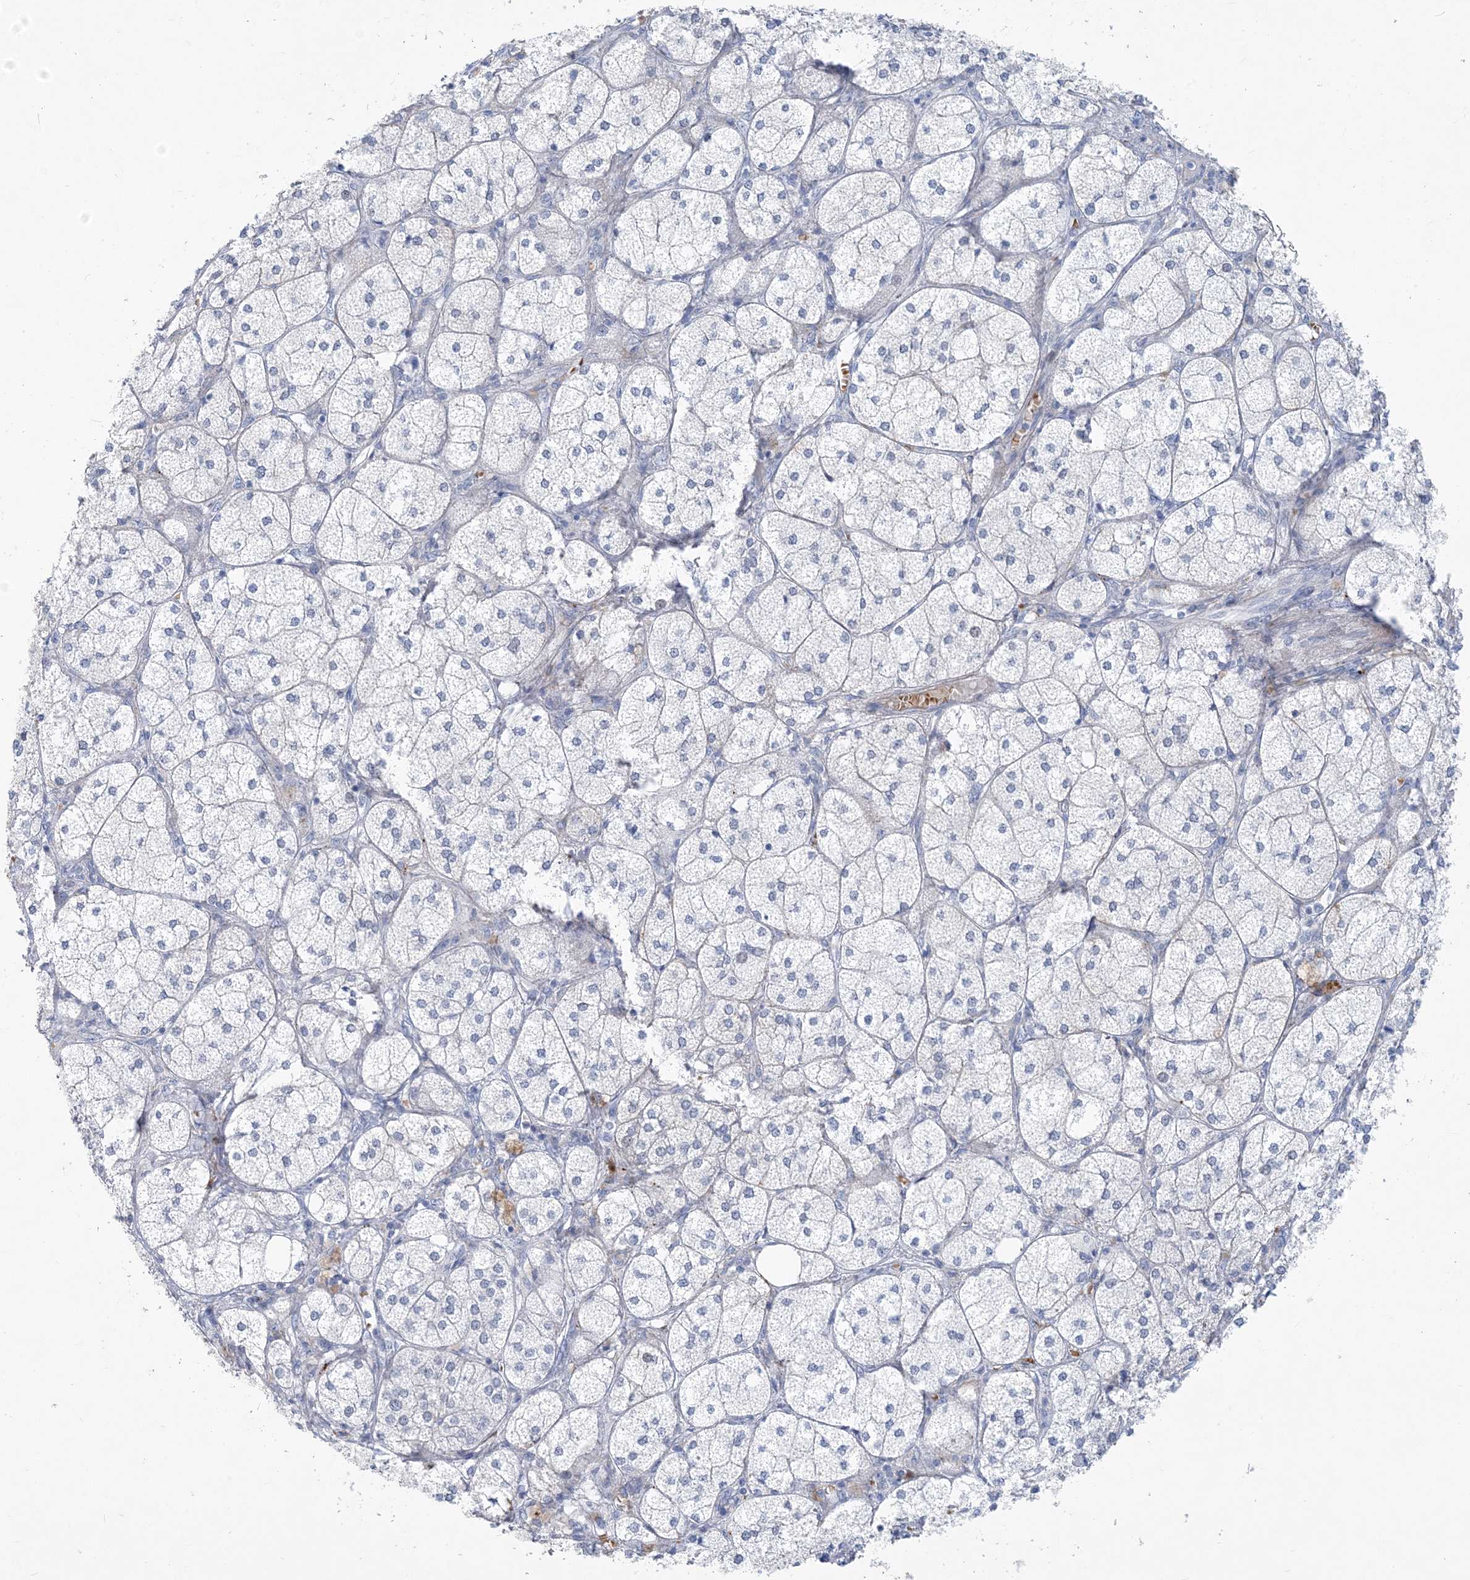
{"staining": {"intensity": "negative", "quantity": "none", "location": "none"}, "tissue": "adrenal gland", "cell_type": "Glandular cells", "image_type": "normal", "snomed": [{"axis": "morphology", "description": "Normal tissue, NOS"}, {"axis": "topography", "description": "Adrenal gland"}], "caption": "This is an immunohistochemistry (IHC) histopathology image of unremarkable human adrenal gland. There is no staining in glandular cells.", "gene": "MOXD1", "patient": {"sex": "female", "age": 61}}